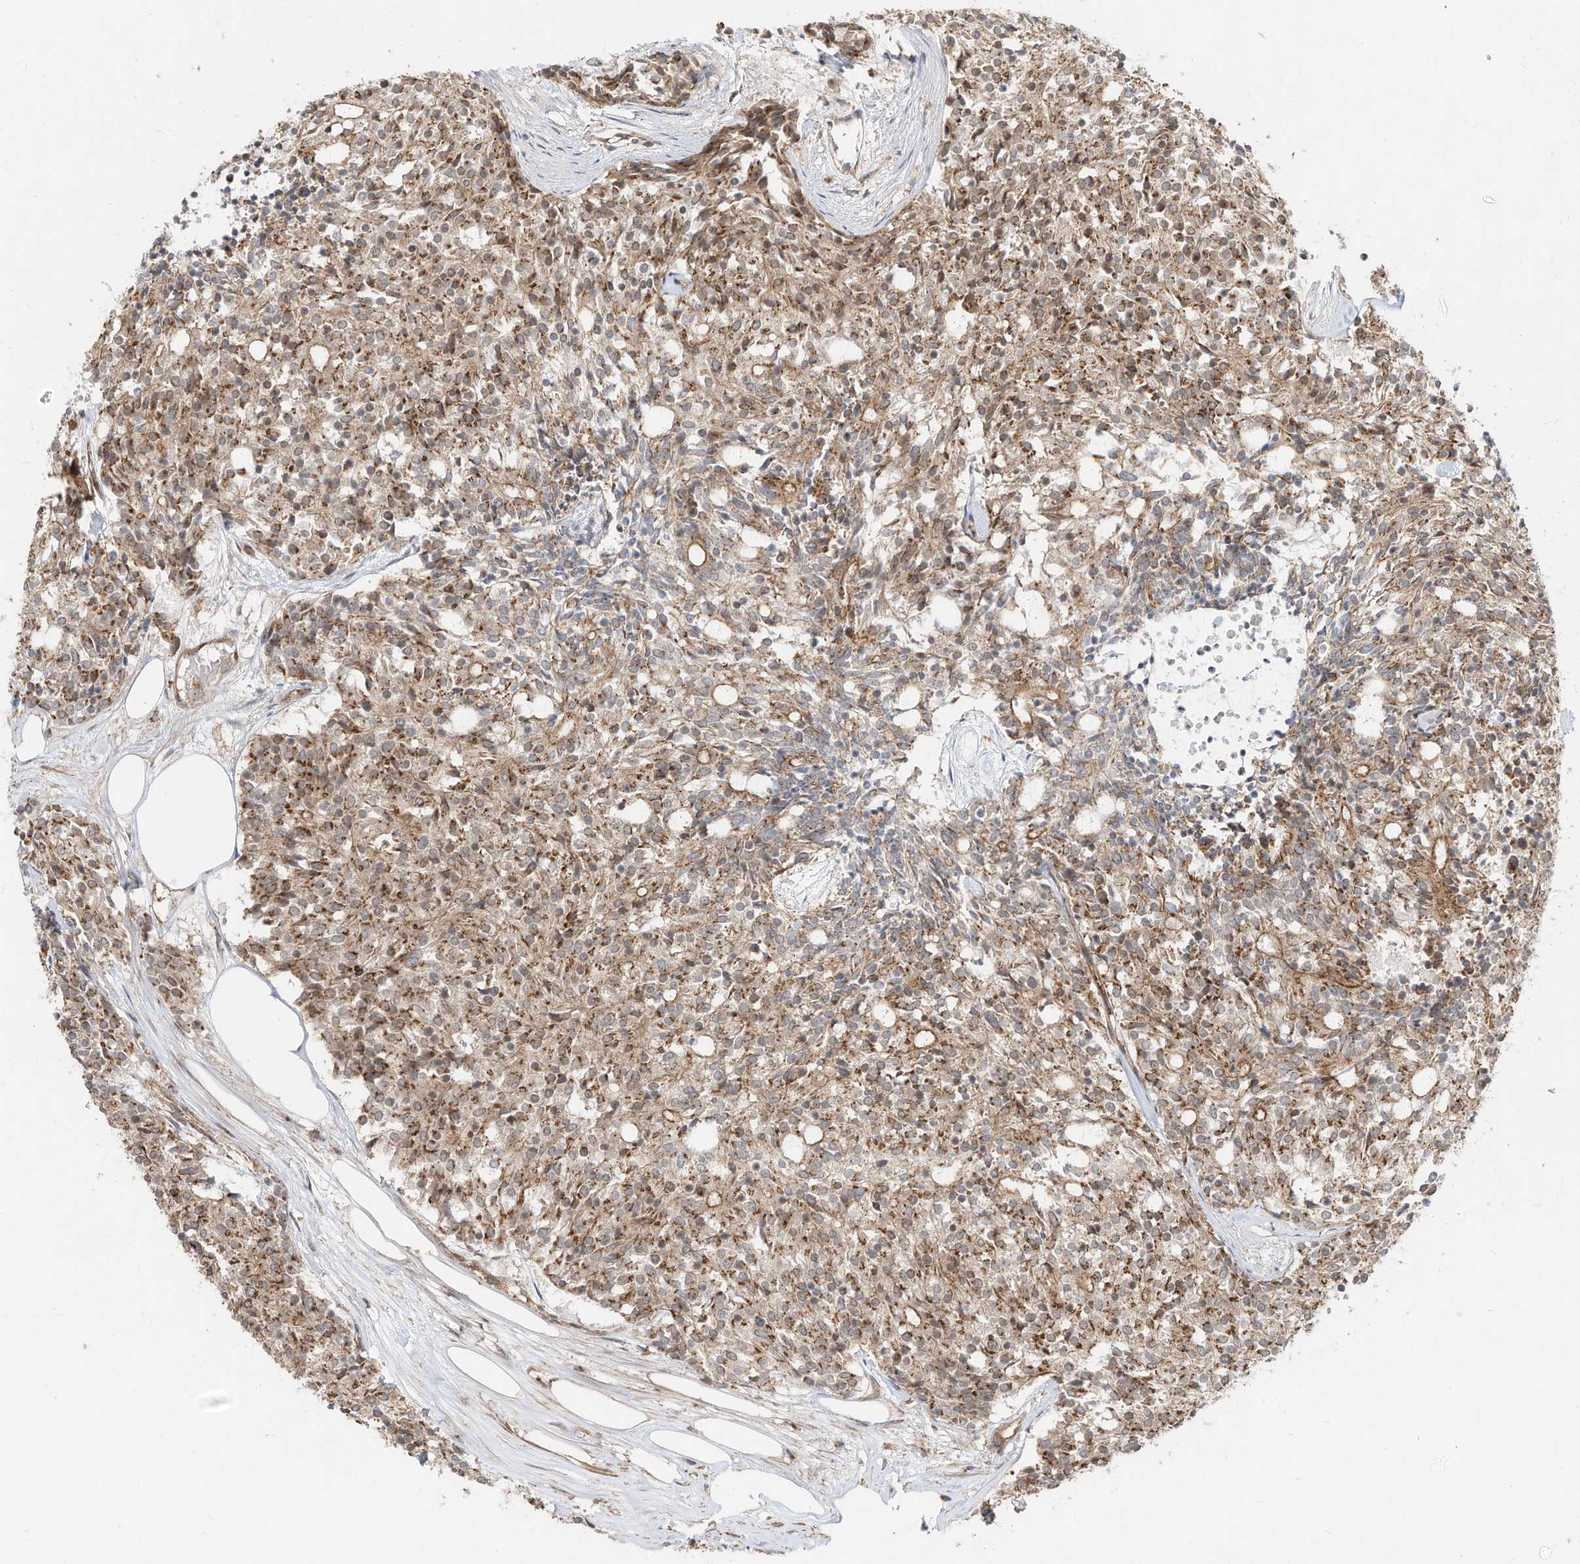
{"staining": {"intensity": "moderate", "quantity": ">75%", "location": "cytoplasmic/membranous"}, "tissue": "carcinoid", "cell_type": "Tumor cells", "image_type": "cancer", "snomed": [{"axis": "morphology", "description": "Carcinoid, malignant, NOS"}, {"axis": "topography", "description": "Pancreas"}], "caption": "Protein expression analysis of human carcinoid reveals moderate cytoplasmic/membranous staining in approximately >75% of tumor cells. Using DAB (brown) and hematoxylin (blue) stains, captured at high magnification using brightfield microscopy.", "gene": "CUX1", "patient": {"sex": "female", "age": 54}}